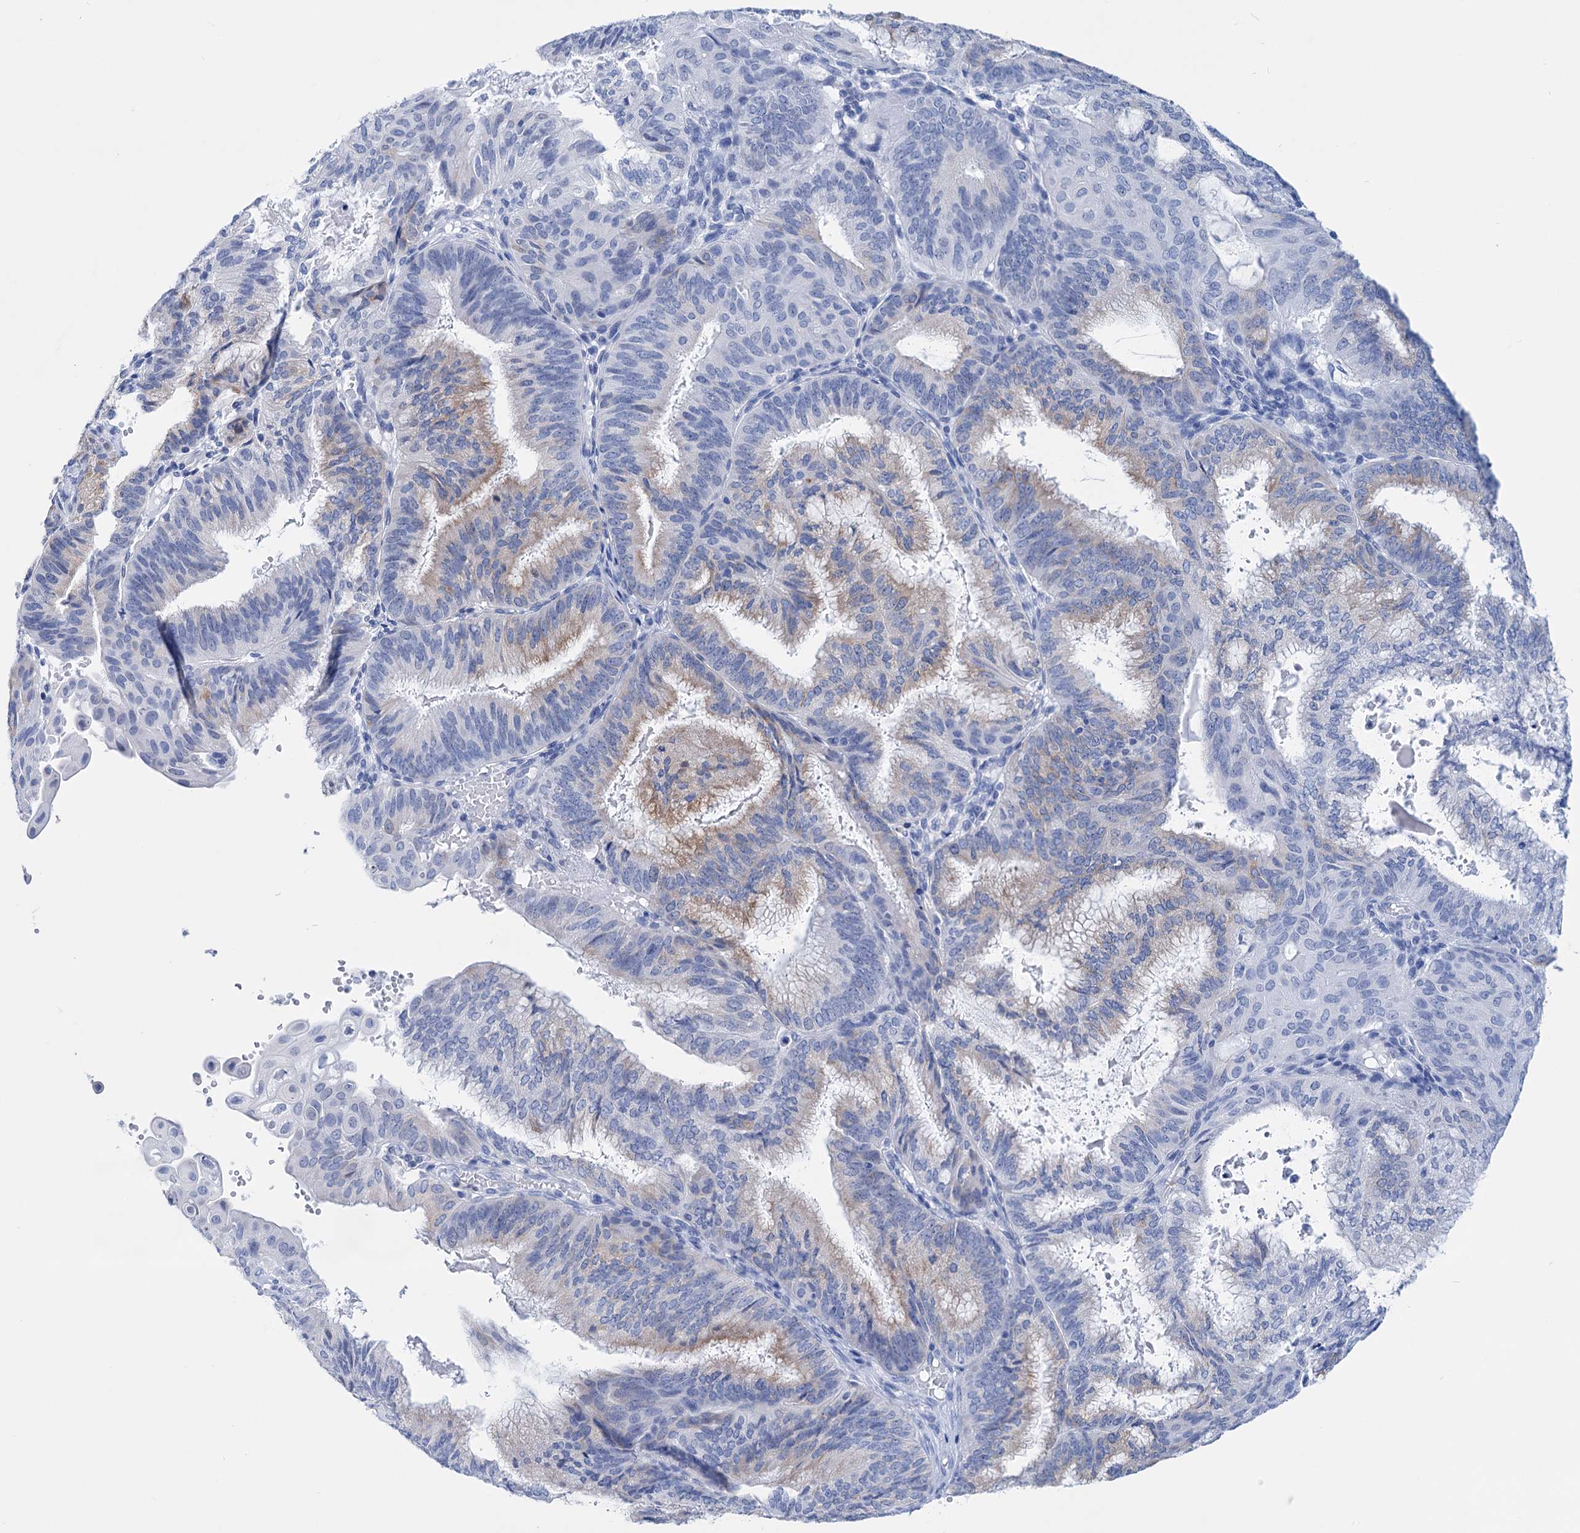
{"staining": {"intensity": "moderate", "quantity": "25%-75%", "location": "cytoplasmic/membranous"}, "tissue": "endometrial cancer", "cell_type": "Tumor cells", "image_type": "cancer", "snomed": [{"axis": "morphology", "description": "Adenocarcinoma, NOS"}, {"axis": "topography", "description": "Endometrium"}], "caption": "Endometrial cancer stained with a protein marker exhibits moderate staining in tumor cells.", "gene": "FBXW12", "patient": {"sex": "female", "age": 49}}